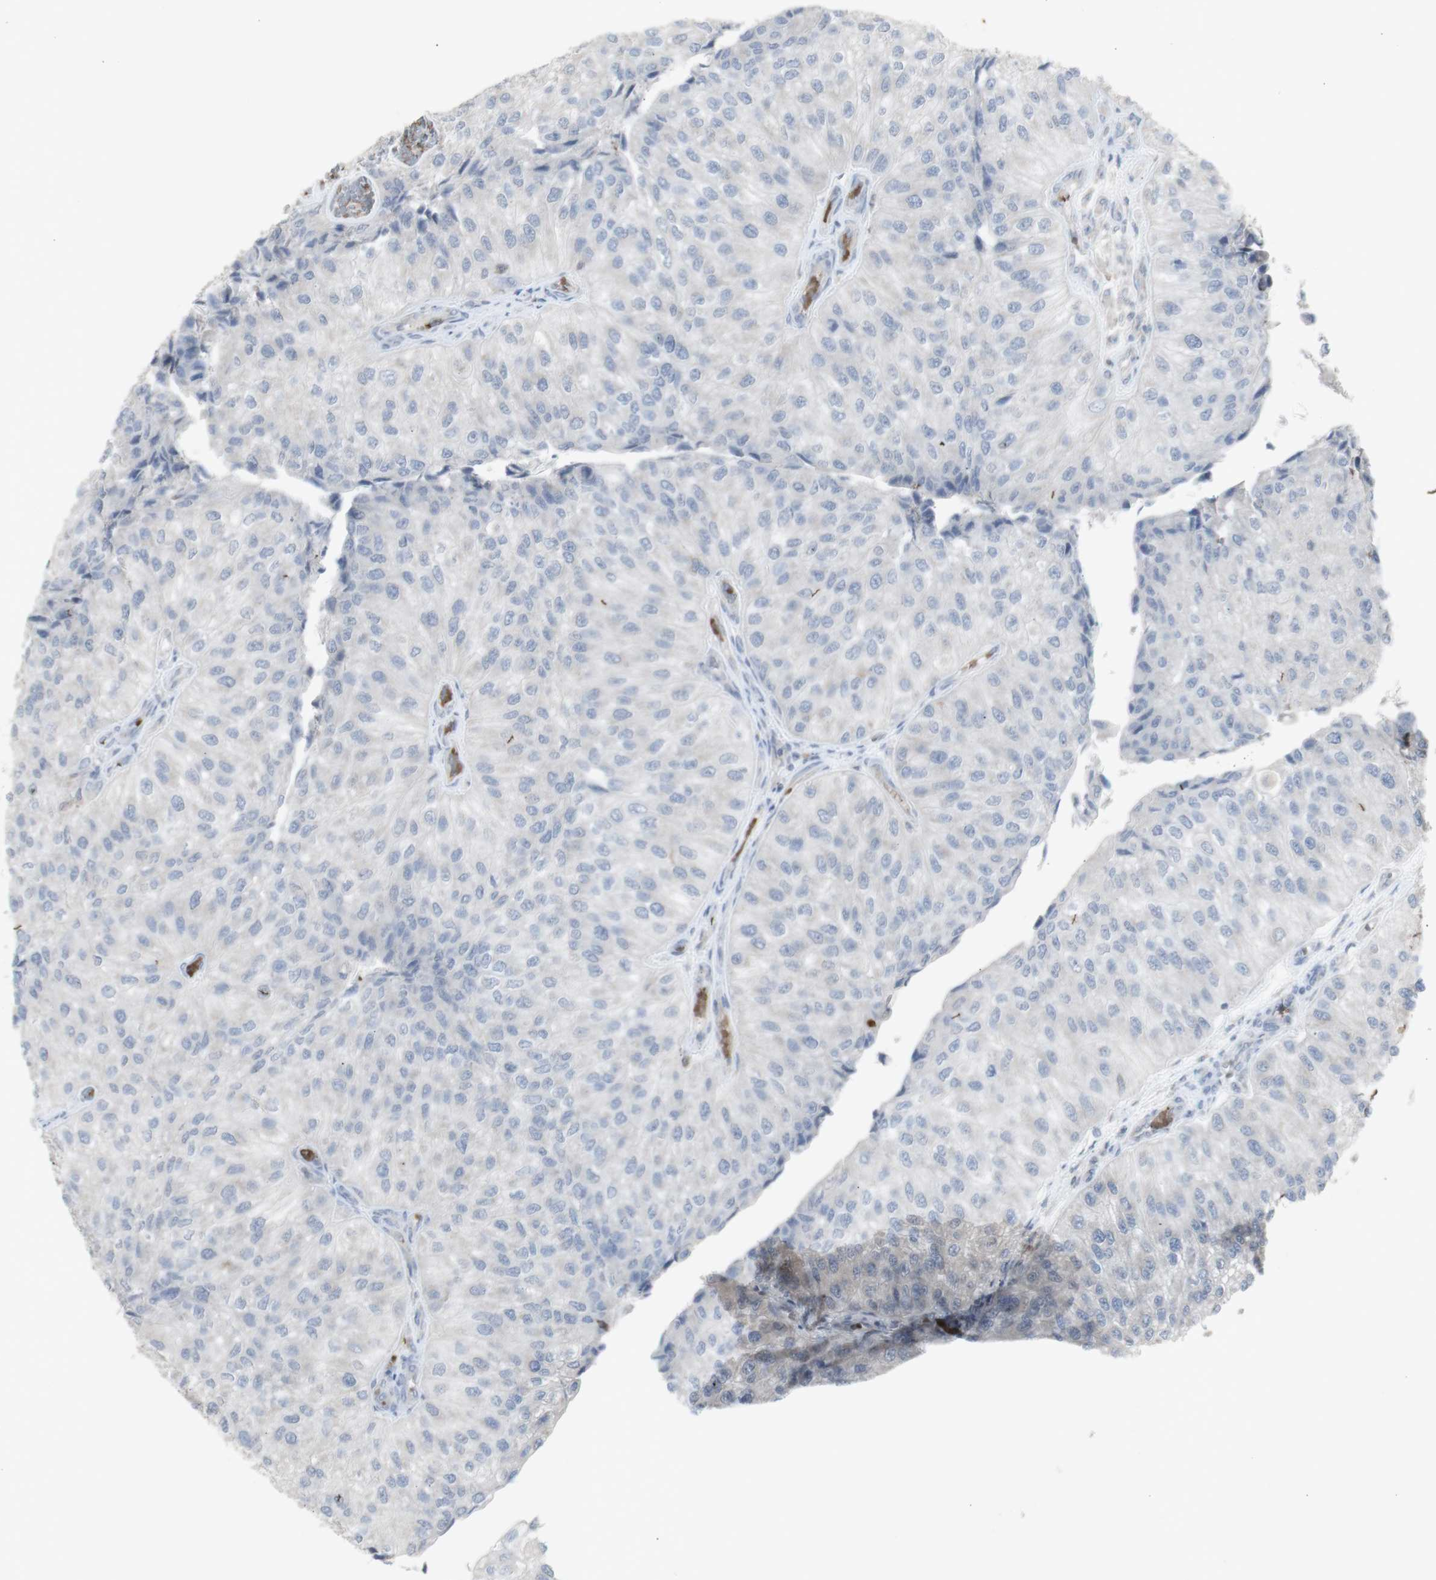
{"staining": {"intensity": "negative", "quantity": "none", "location": "none"}, "tissue": "urothelial cancer", "cell_type": "Tumor cells", "image_type": "cancer", "snomed": [{"axis": "morphology", "description": "Urothelial carcinoma, High grade"}, {"axis": "topography", "description": "Kidney"}, {"axis": "topography", "description": "Urinary bladder"}], "caption": "IHC of human high-grade urothelial carcinoma exhibits no expression in tumor cells. (DAB immunohistochemistry (IHC) with hematoxylin counter stain).", "gene": "INS", "patient": {"sex": "male", "age": 77}}